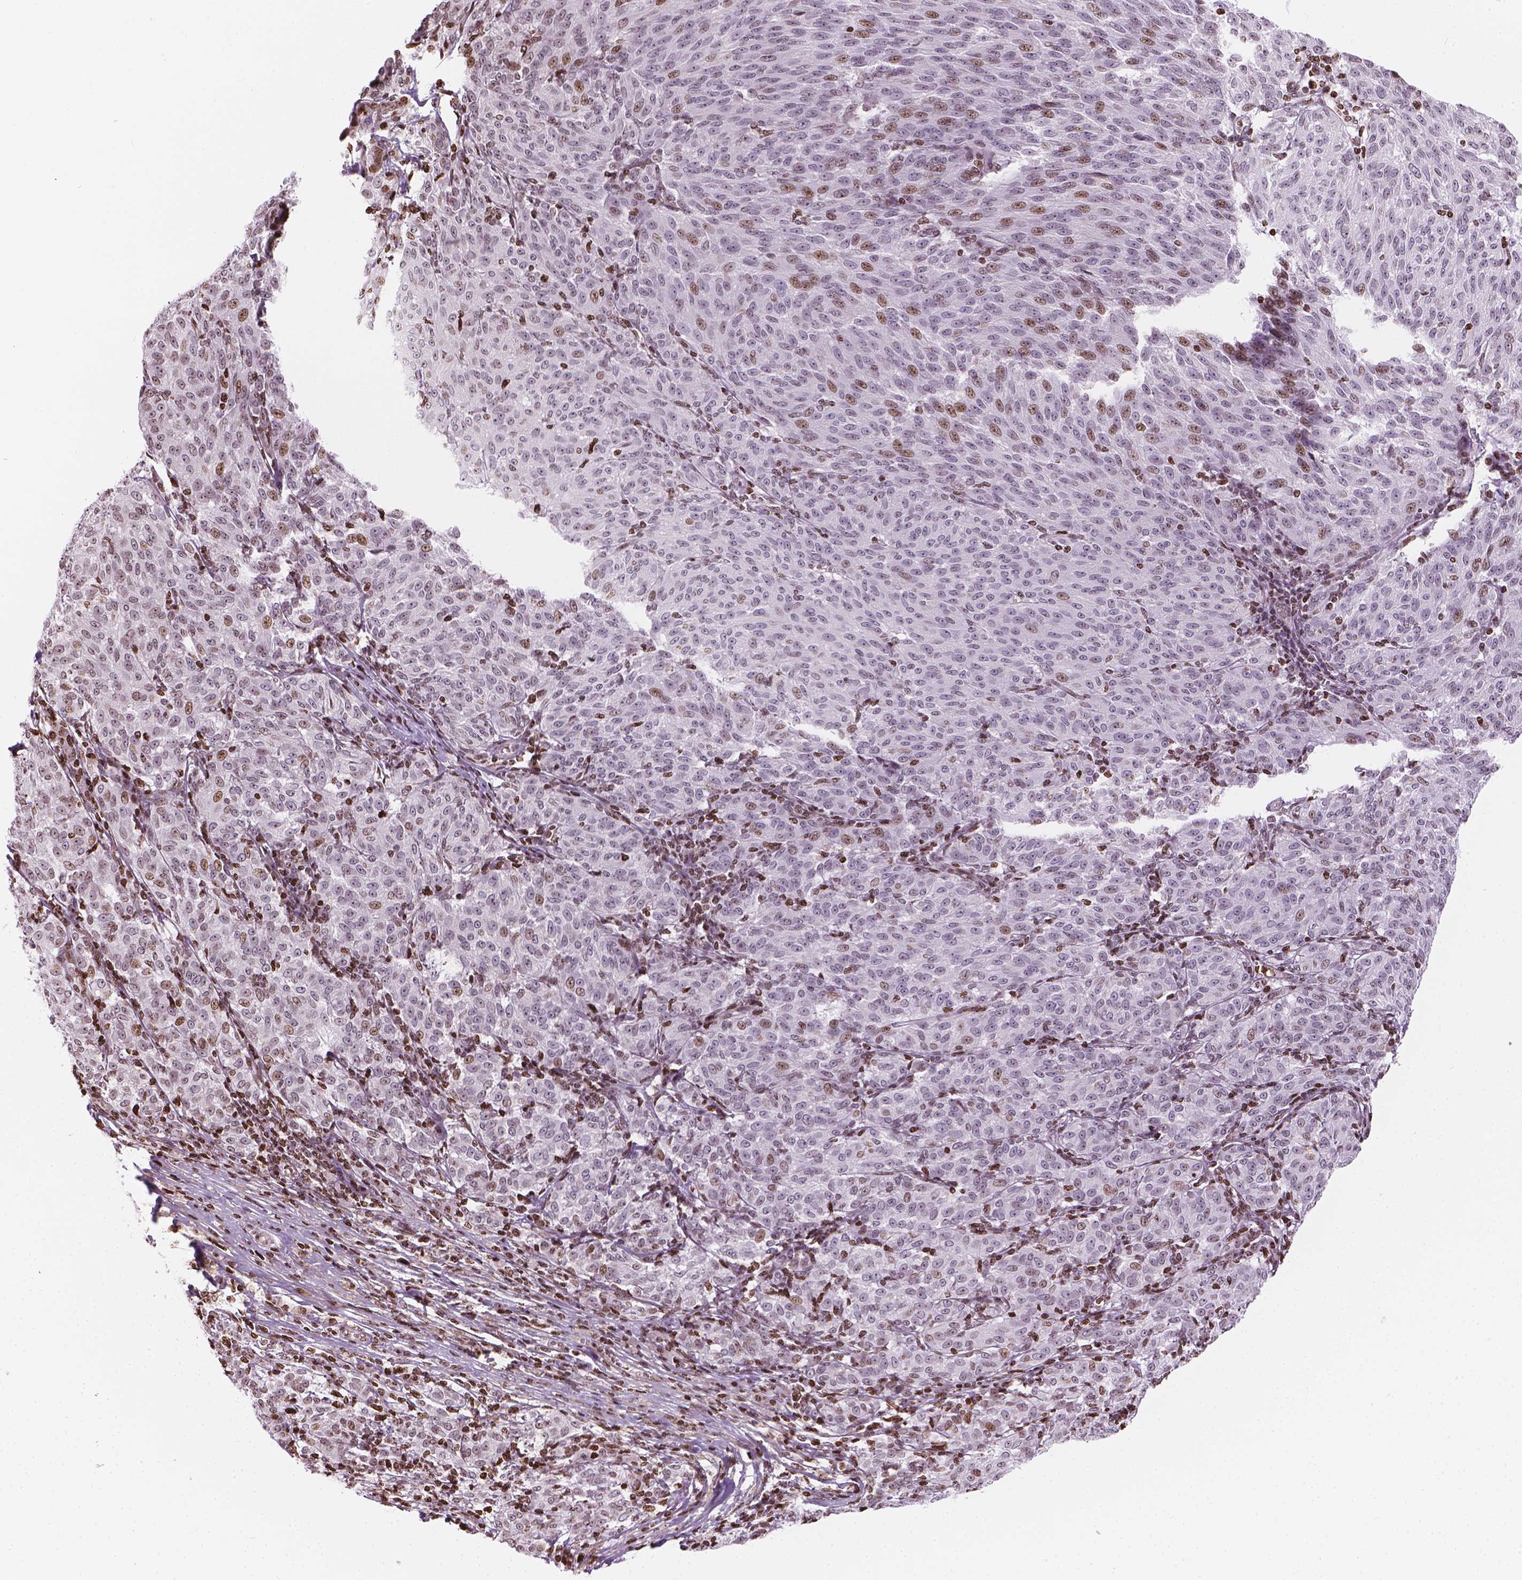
{"staining": {"intensity": "weak", "quantity": "<25%", "location": "nuclear"}, "tissue": "melanoma", "cell_type": "Tumor cells", "image_type": "cancer", "snomed": [{"axis": "morphology", "description": "Malignant melanoma, NOS"}, {"axis": "topography", "description": "Skin"}], "caption": "The micrograph shows no staining of tumor cells in malignant melanoma. The staining was performed using DAB (3,3'-diaminobenzidine) to visualize the protein expression in brown, while the nuclei were stained in blue with hematoxylin (Magnification: 20x).", "gene": "PIP4K2A", "patient": {"sex": "female", "age": 72}}